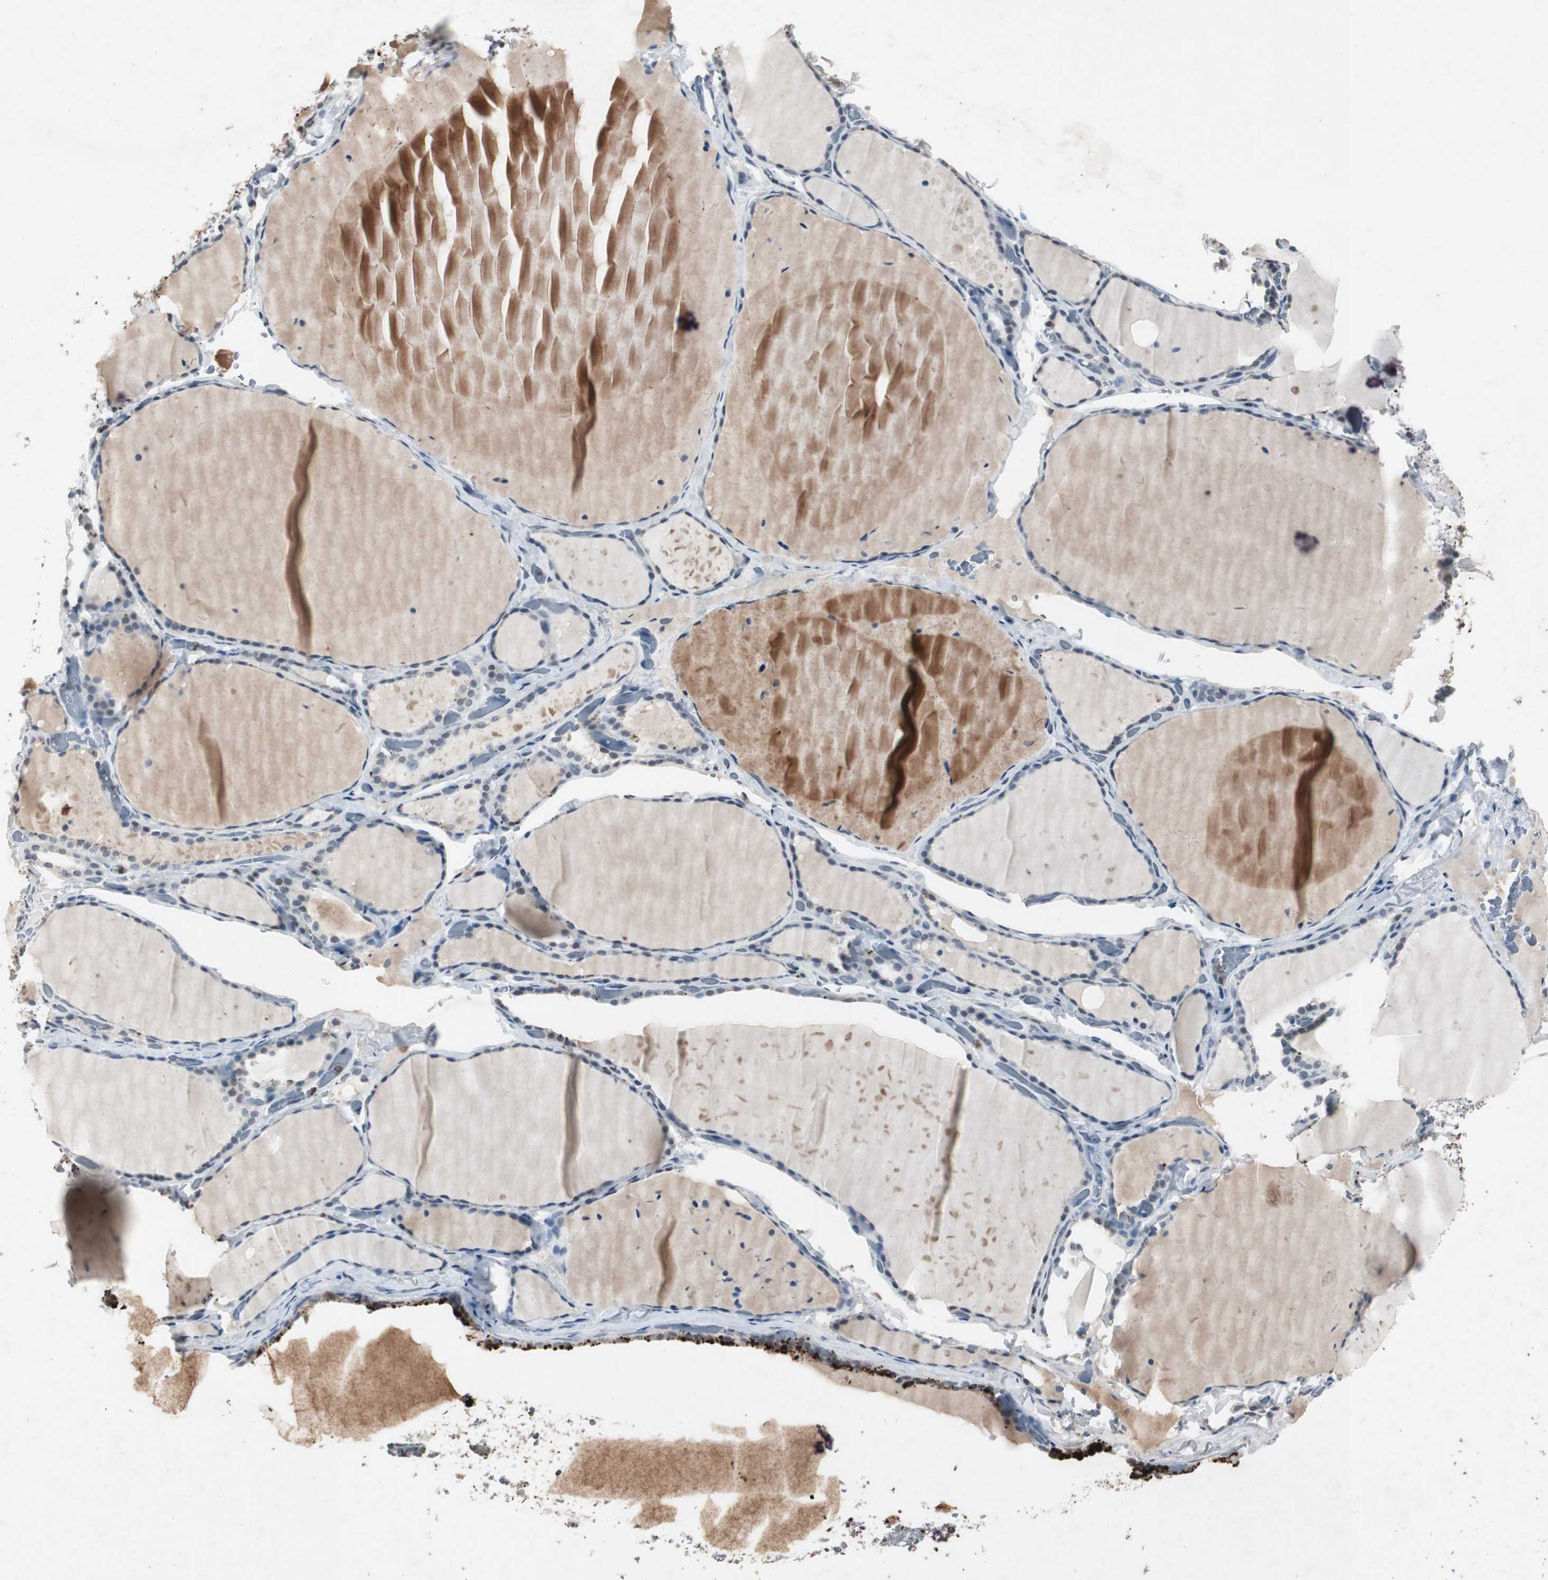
{"staining": {"intensity": "negative", "quantity": "none", "location": "none"}, "tissue": "thyroid gland", "cell_type": "Glandular cells", "image_type": "normal", "snomed": [{"axis": "morphology", "description": "Normal tissue, NOS"}, {"axis": "topography", "description": "Thyroid gland"}], "caption": "Immunohistochemistry (IHC) image of benign thyroid gland: human thyroid gland stained with DAB (3,3'-diaminobenzidine) displays no significant protein staining in glandular cells.", "gene": "ADNP2", "patient": {"sex": "female", "age": 22}}